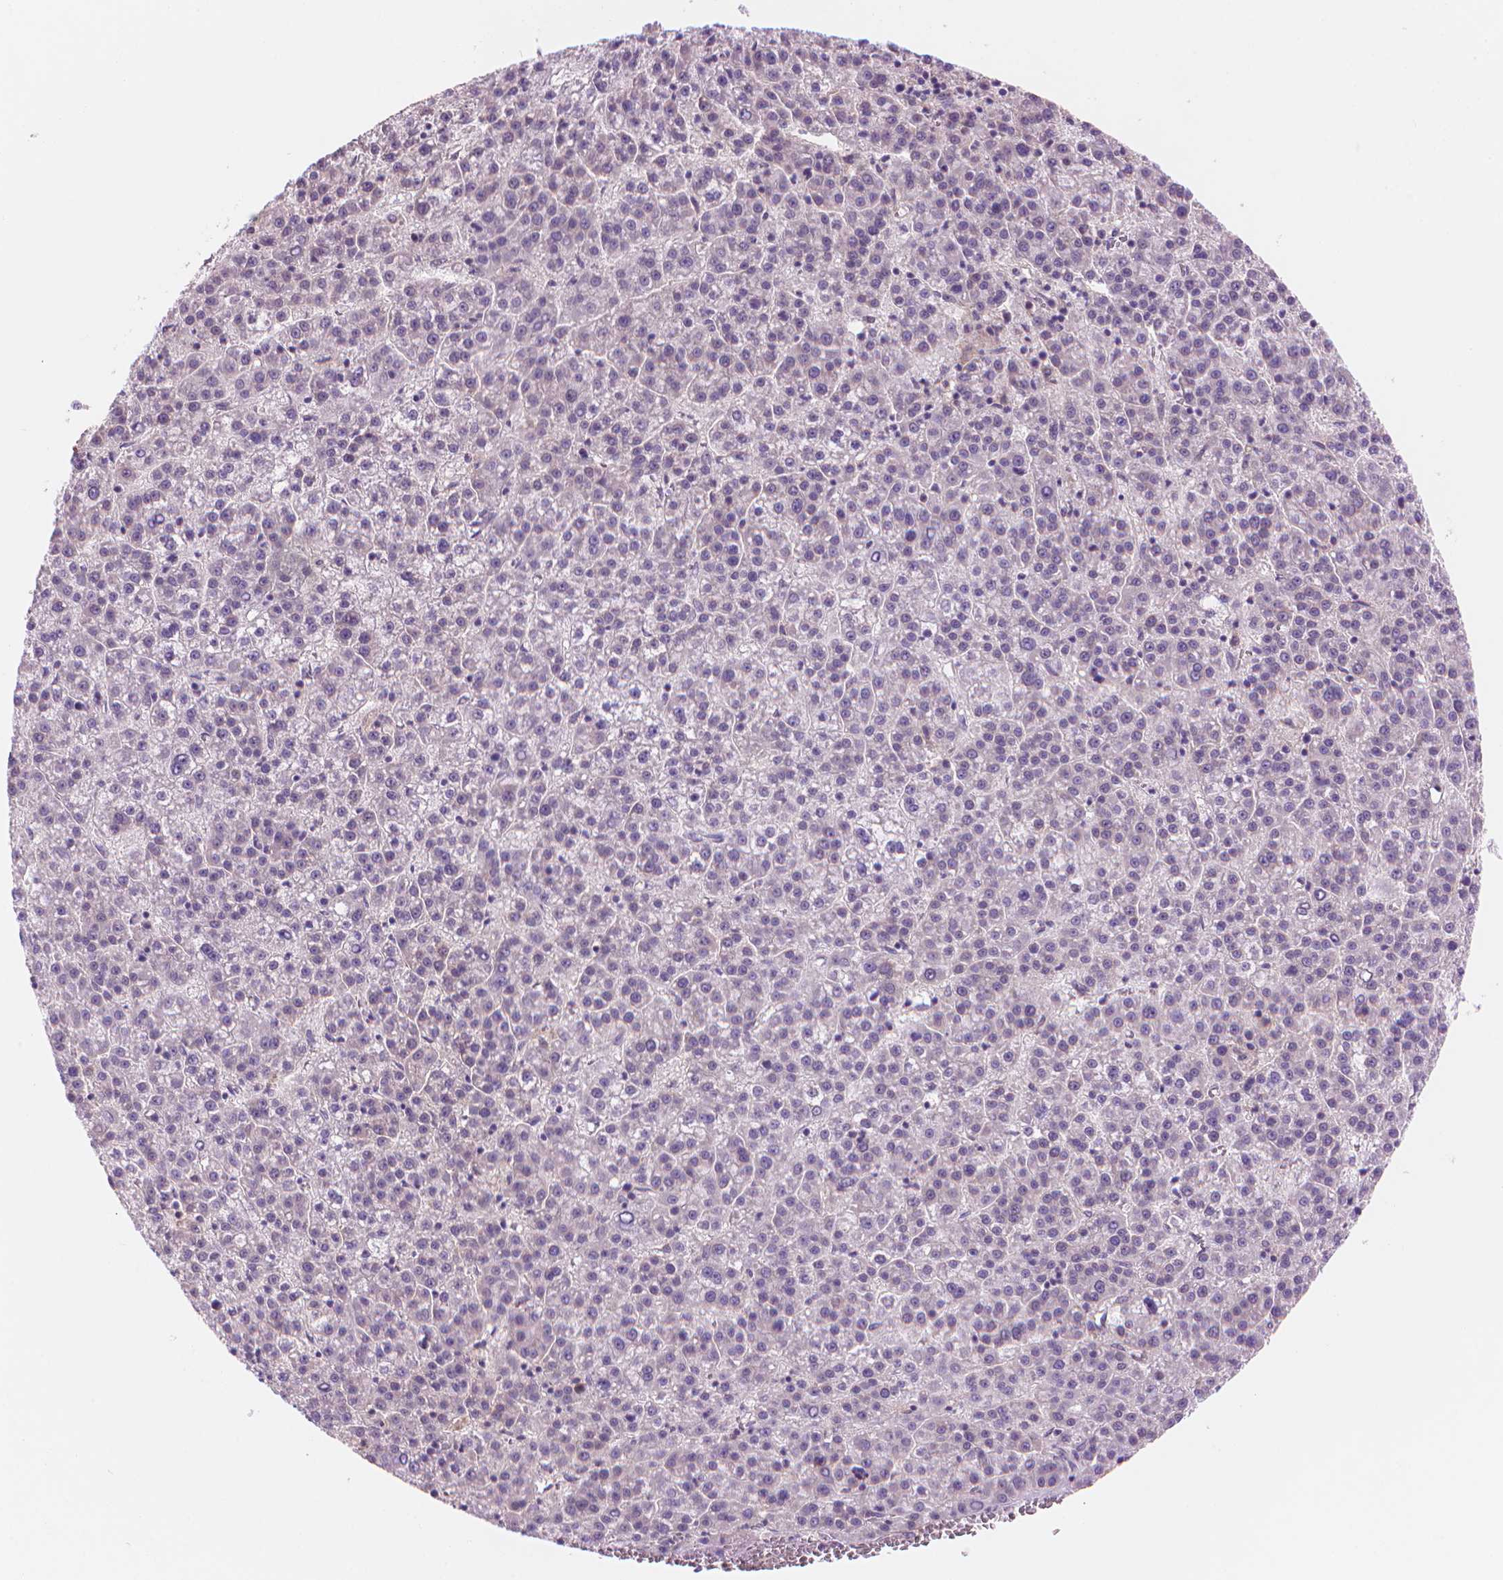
{"staining": {"intensity": "negative", "quantity": "none", "location": "none"}, "tissue": "liver cancer", "cell_type": "Tumor cells", "image_type": "cancer", "snomed": [{"axis": "morphology", "description": "Carcinoma, Hepatocellular, NOS"}, {"axis": "topography", "description": "Liver"}], "caption": "A high-resolution image shows immunohistochemistry staining of liver hepatocellular carcinoma, which exhibits no significant expression in tumor cells. (IHC, brightfield microscopy, high magnification).", "gene": "ENSG00000187186", "patient": {"sex": "female", "age": 58}}